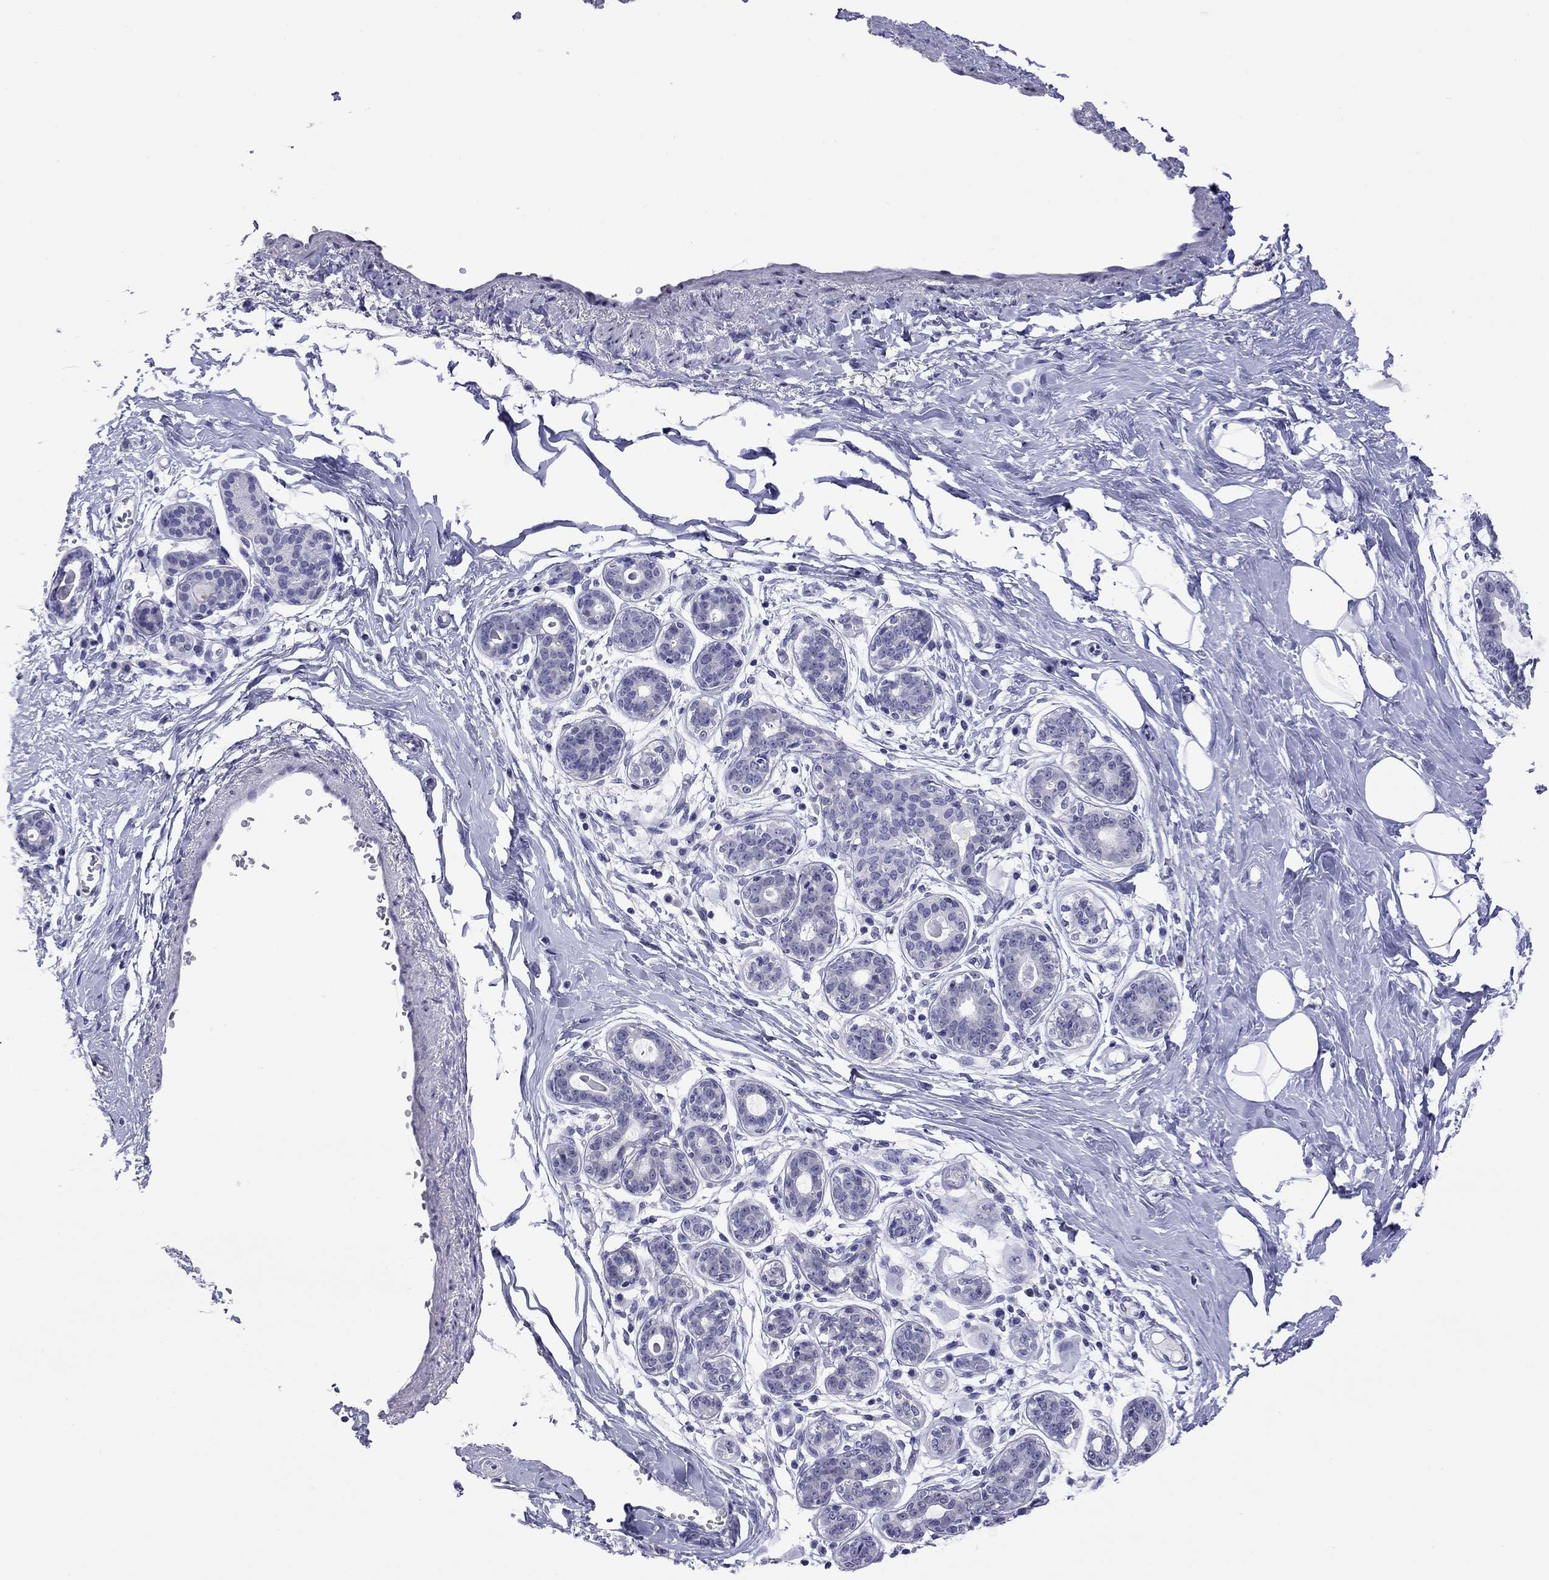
{"staining": {"intensity": "negative", "quantity": "none", "location": "none"}, "tissue": "breast", "cell_type": "Adipocytes", "image_type": "normal", "snomed": [{"axis": "morphology", "description": "Normal tissue, NOS"}, {"axis": "topography", "description": "Skin"}, {"axis": "topography", "description": "Breast"}], "caption": "High power microscopy image of an immunohistochemistry (IHC) micrograph of normal breast, revealing no significant expression in adipocytes. (Brightfield microscopy of DAB (3,3'-diaminobenzidine) IHC at high magnification).", "gene": "ARMC12", "patient": {"sex": "female", "age": 43}}